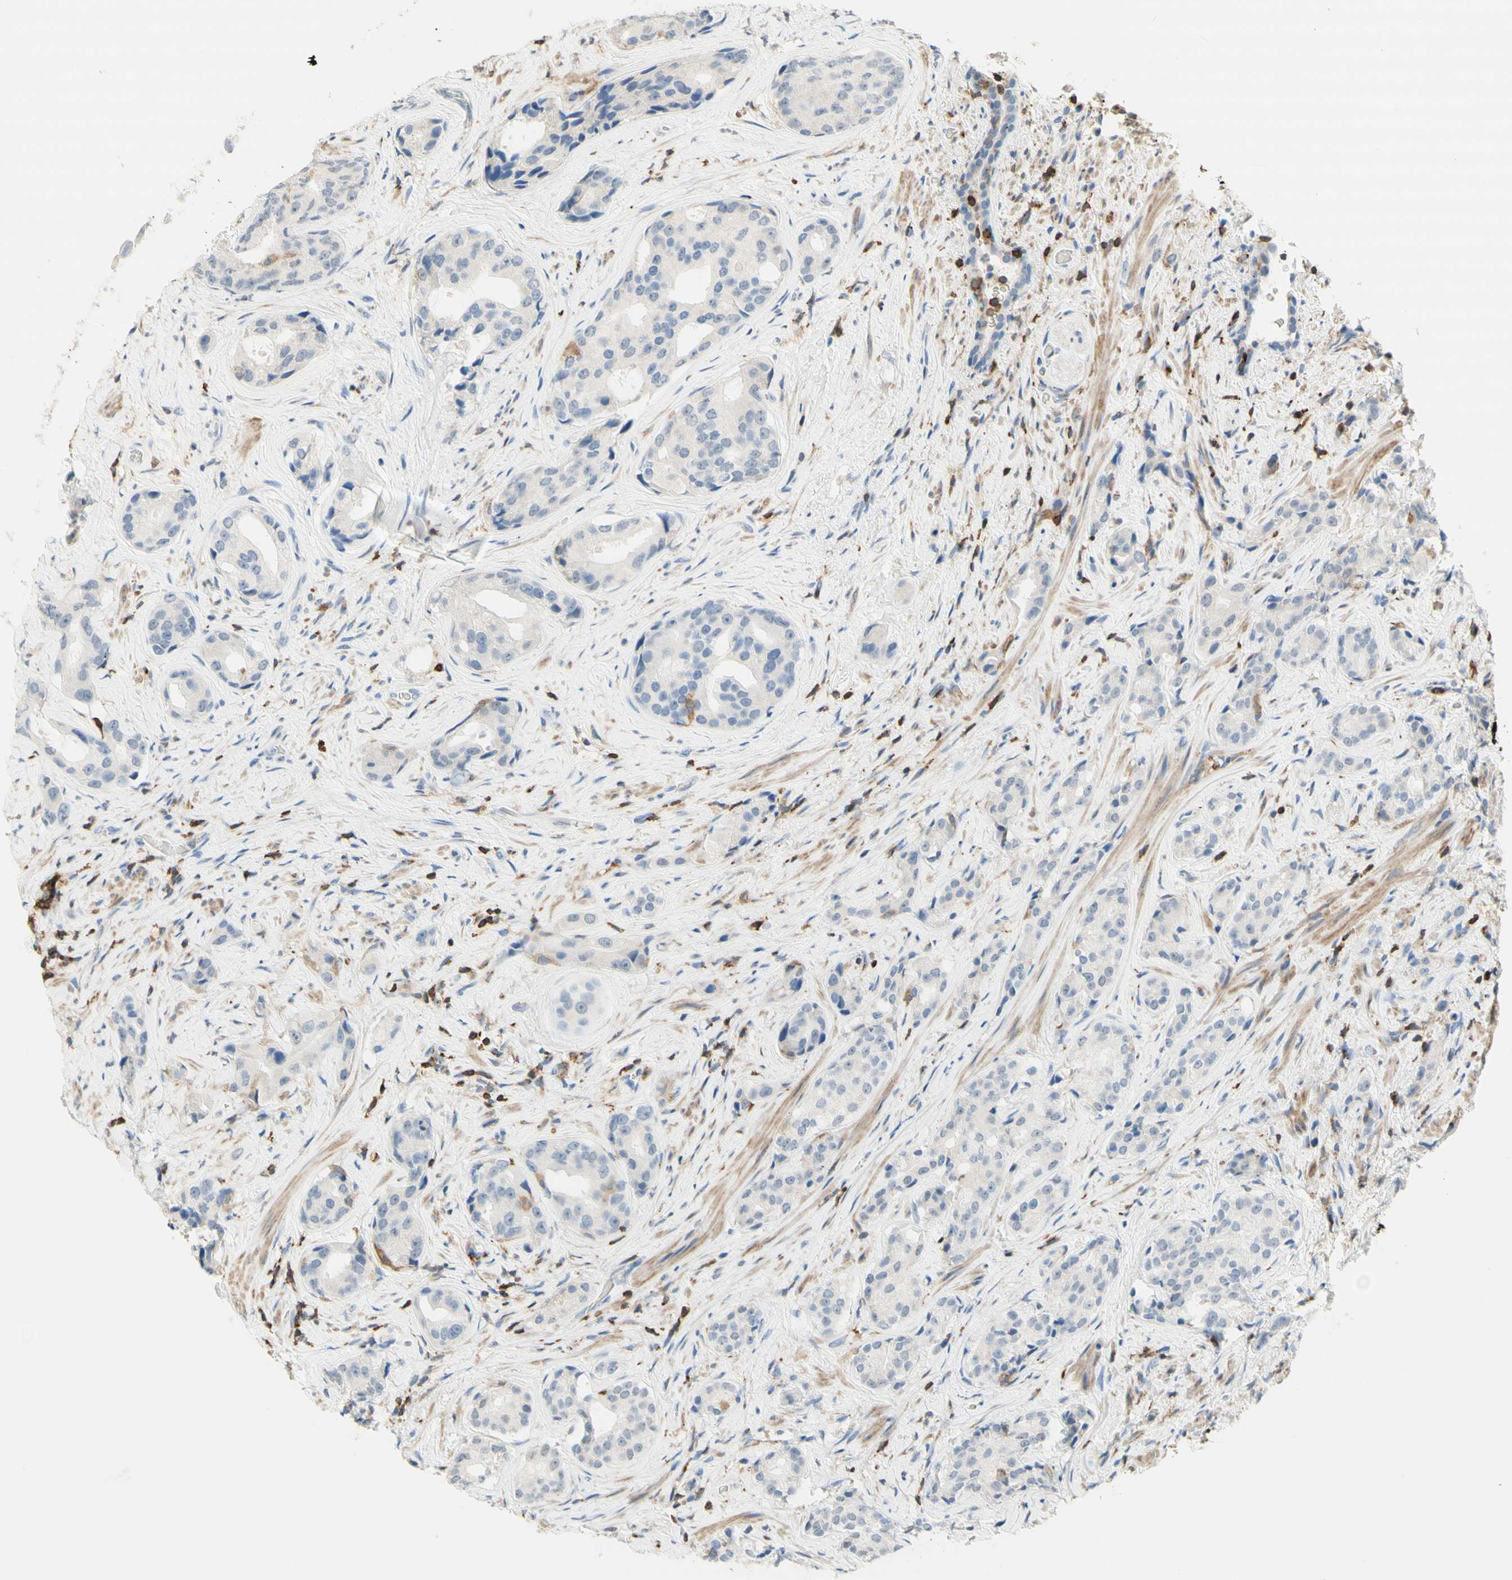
{"staining": {"intensity": "negative", "quantity": "none", "location": "none"}, "tissue": "prostate cancer", "cell_type": "Tumor cells", "image_type": "cancer", "snomed": [{"axis": "morphology", "description": "Adenocarcinoma, High grade"}, {"axis": "topography", "description": "Prostate"}], "caption": "Immunohistochemistry (IHC) photomicrograph of human prostate cancer (high-grade adenocarcinoma) stained for a protein (brown), which reveals no staining in tumor cells.", "gene": "SPINK6", "patient": {"sex": "male", "age": 71}}